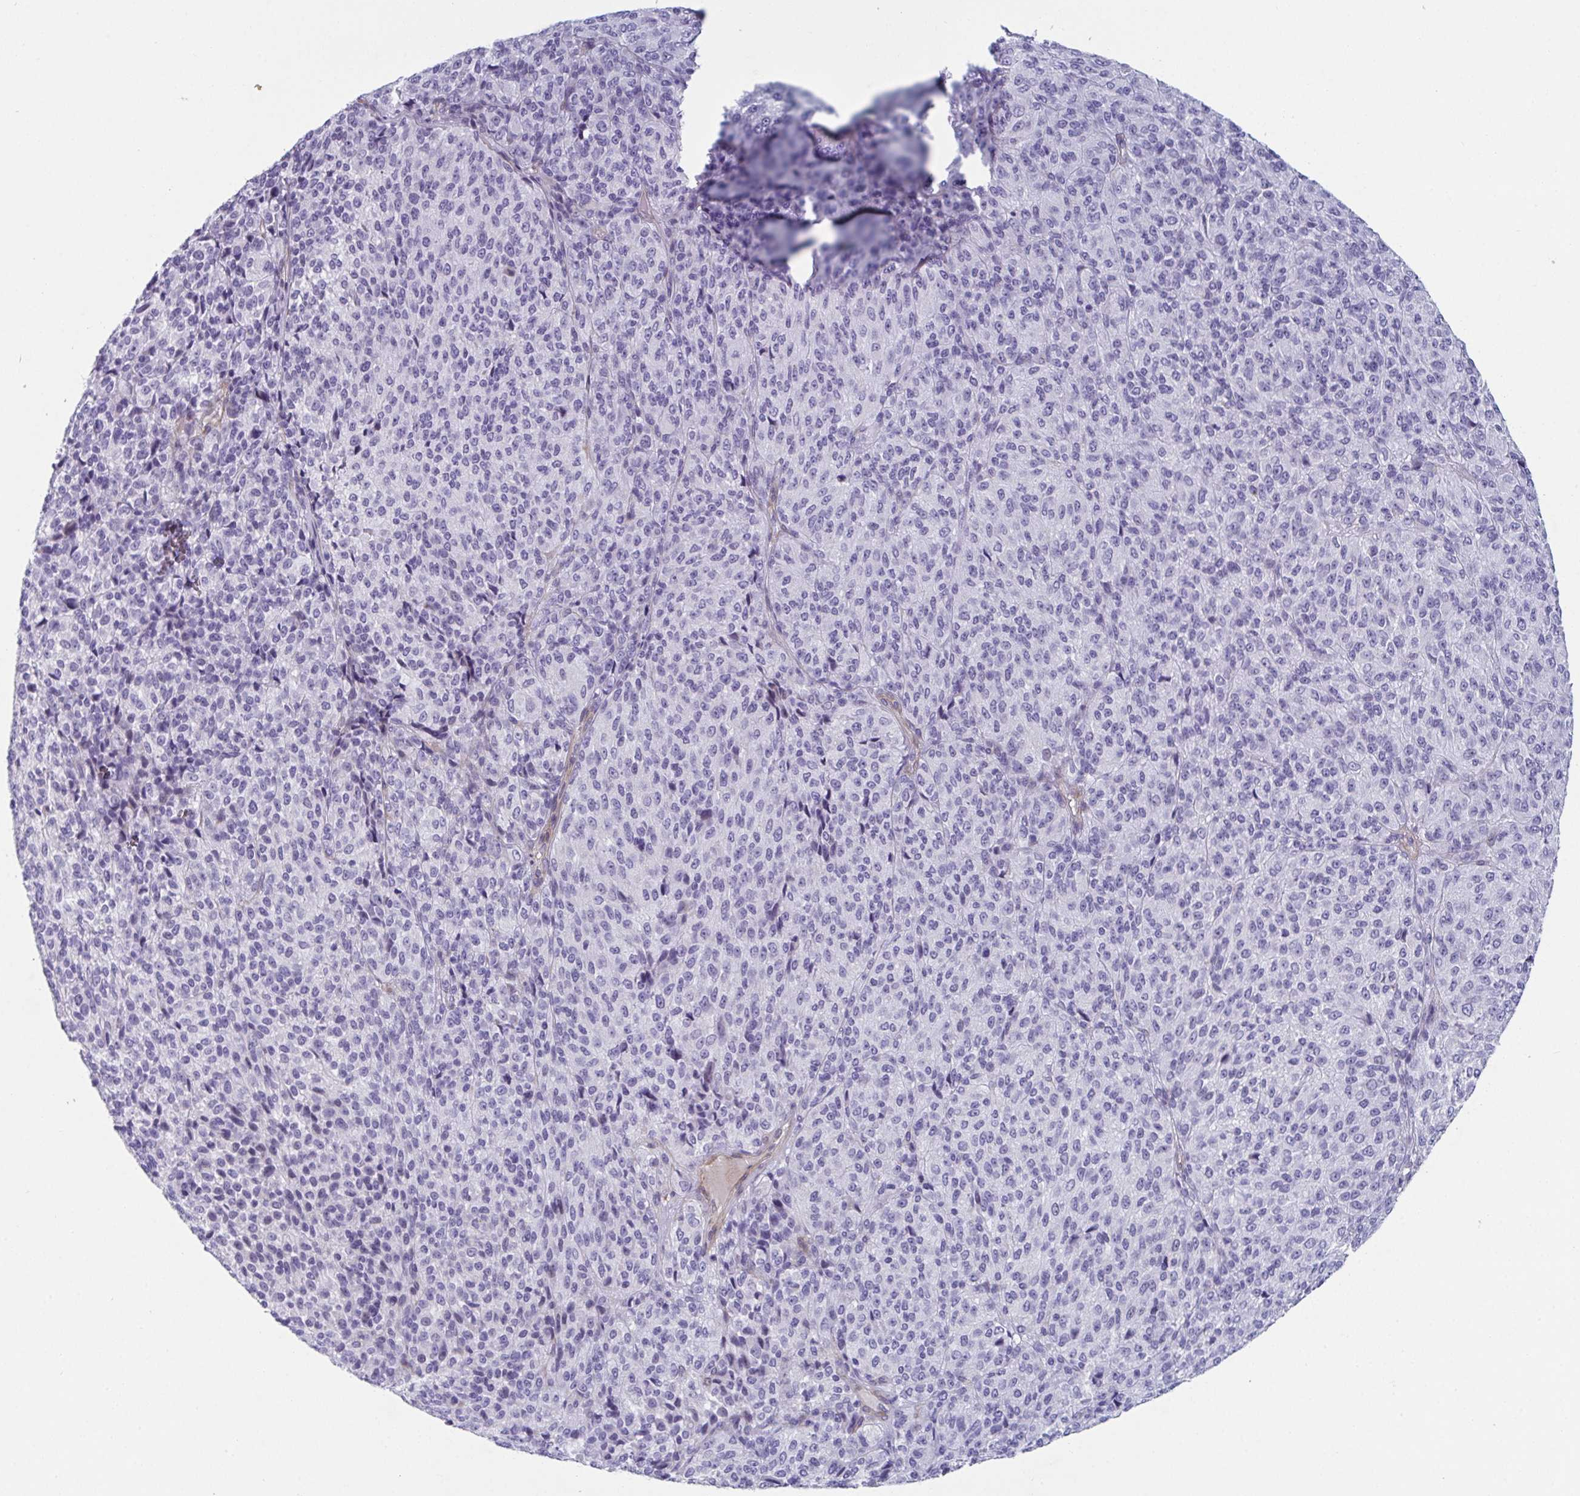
{"staining": {"intensity": "negative", "quantity": "none", "location": "none"}, "tissue": "melanoma", "cell_type": "Tumor cells", "image_type": "cancer", "snomed": [{"axis": "morphology", "description": "Malignant melanoma, Metastatic site"}, {"axis": "topography", "description": "Brain"}], "caption": "The histopathology image reveals no significant expression in tumor cells of malignant melanoma (metastatic site).", "gene": "OR5P3", "patient": {"sex": "female", "age": 56}}